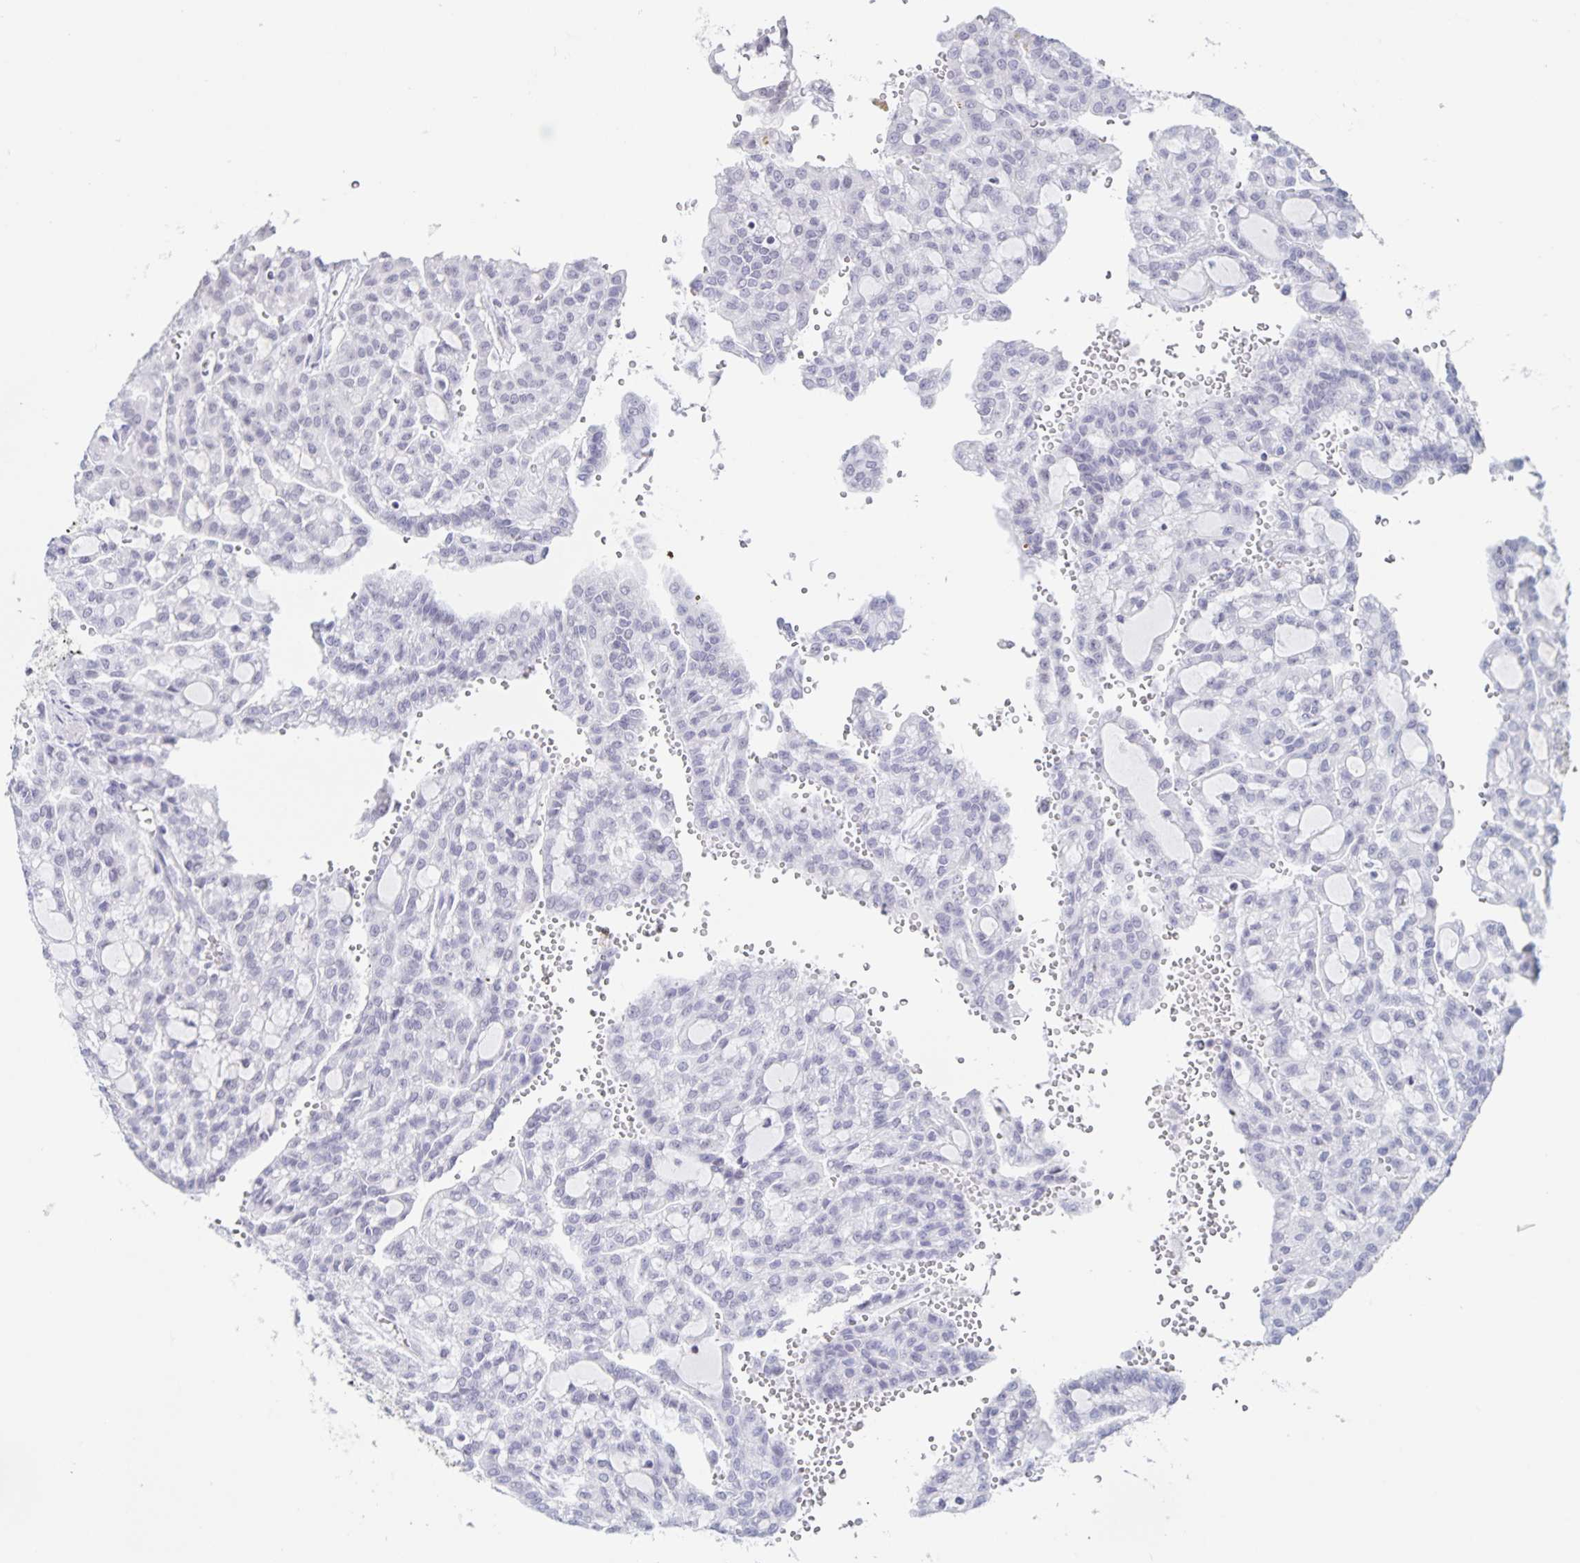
{"staining": {"intensity": "negative", "quantity": "none", "location": "none"}, "tissue": "renal cancer", "cell_type": "Tumor cells", "image_type": "cancer", "snomed": [{"axis": "morphology", "description": "Adenocarcinoma, NOS"}, {"axis": "topography", "description": "Kidney"}], "caption": "Immunohistochemistry of renal adenocarcinoma displays no positivity in tumor cells.", "gene": "LCE6A", "patient": {"sex": "male", "age": 63}}